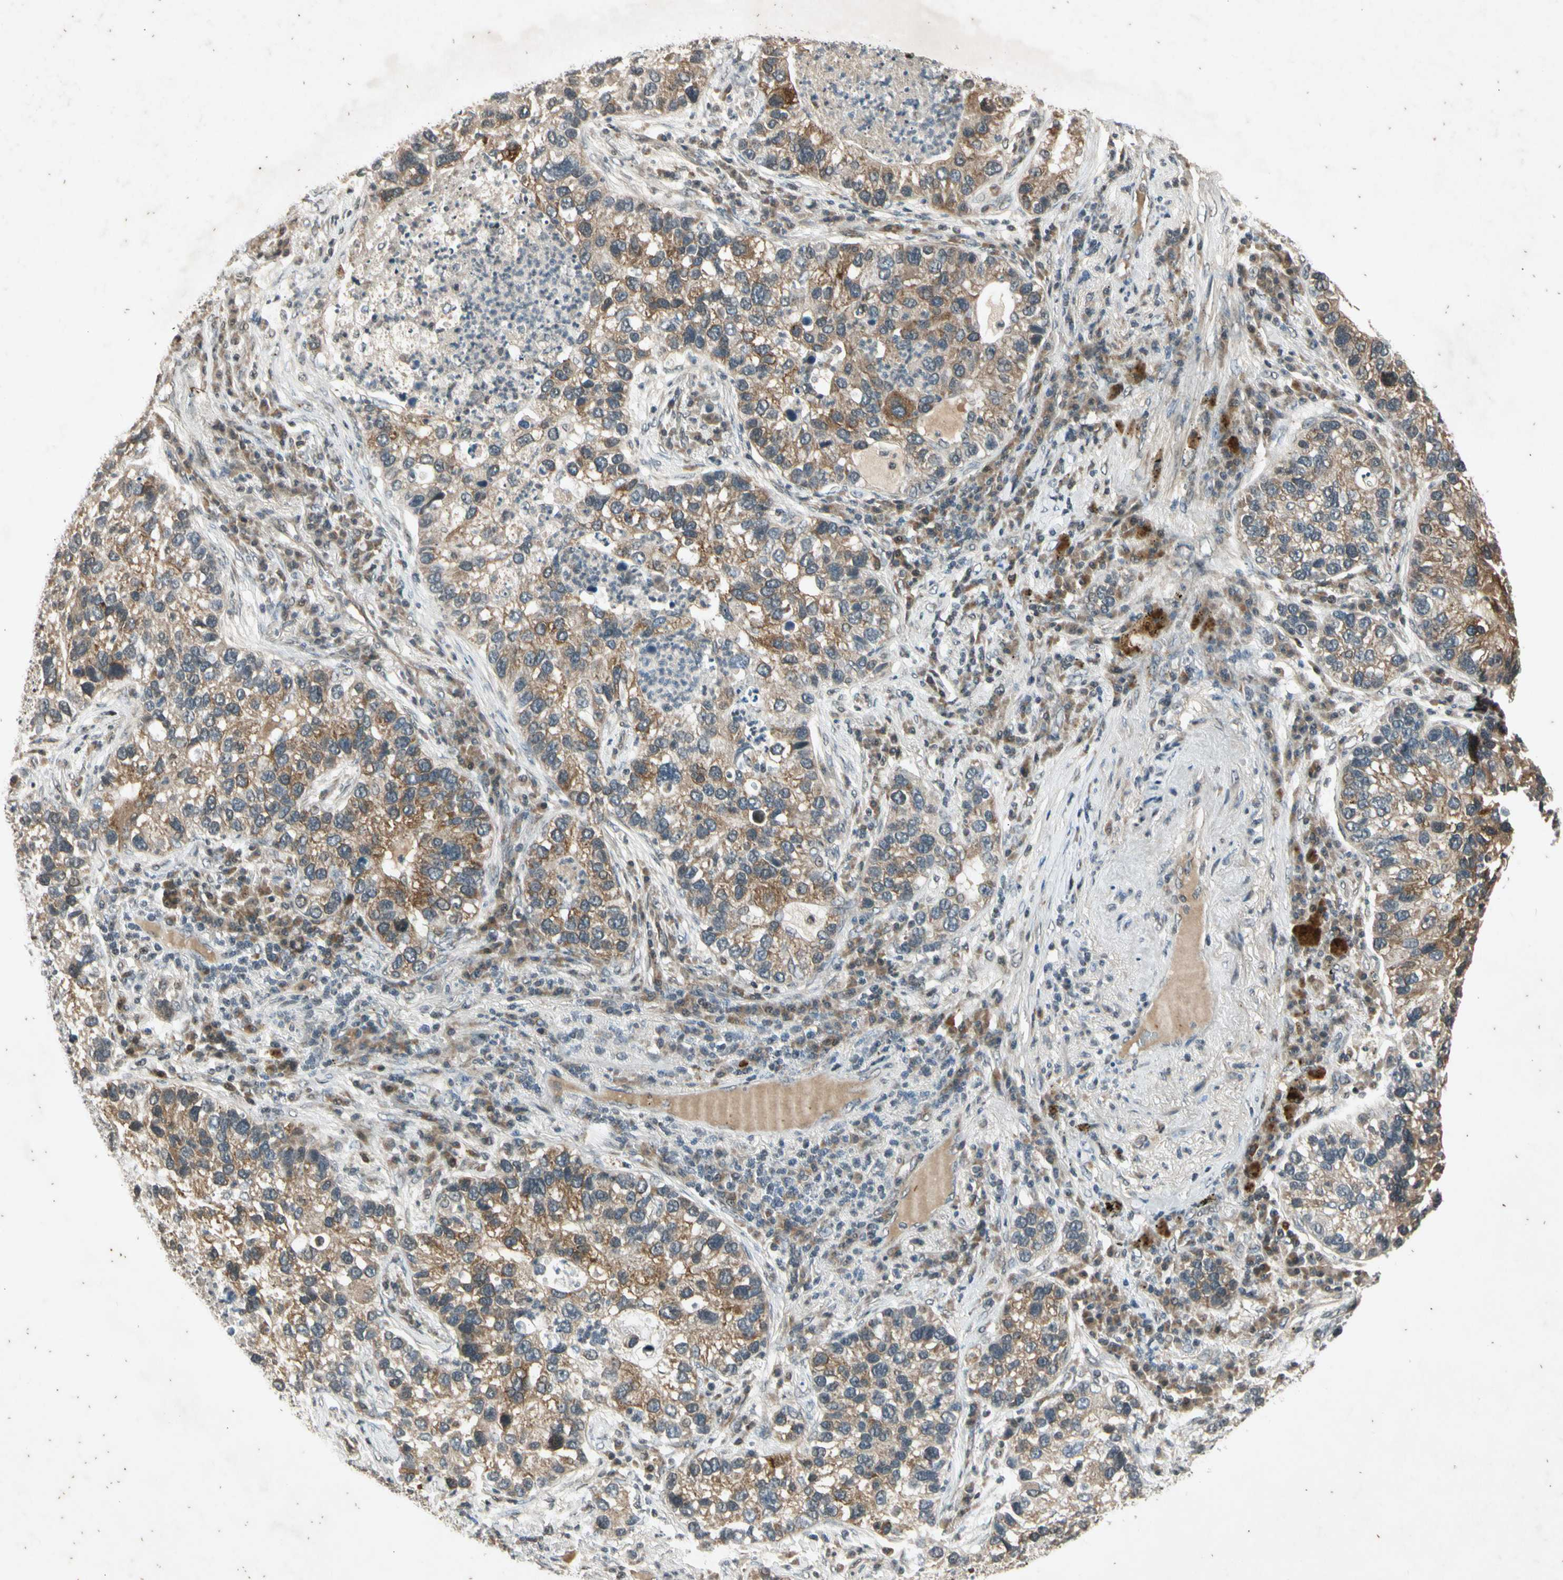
{"staining": {"intensity": "moderate", "quantity": ">75%", "location": "cytoplasmic/membranous"}, "tissue": "lung cancer", "cell_type": "Tumor cells", "image_type": "cancer", "snomed": [{"axis": "morphology", "description": "Normal tissue, NOS"}, {"axis": "morphology", "description": "Adenocarcinoma, NOS"}, {"axis": "topography", "description": "Bronchus"}, {"axis": "topography", "description": "Lung"}], "caption": "A photomicrograph of human adenocarcinoma (lung) stained for a protein demonstrates moderate cytoplasmic/membranous brown staining in tumor cells.", "gene": "EFNB2", "patient": {"sex": "male", "age": 54}}